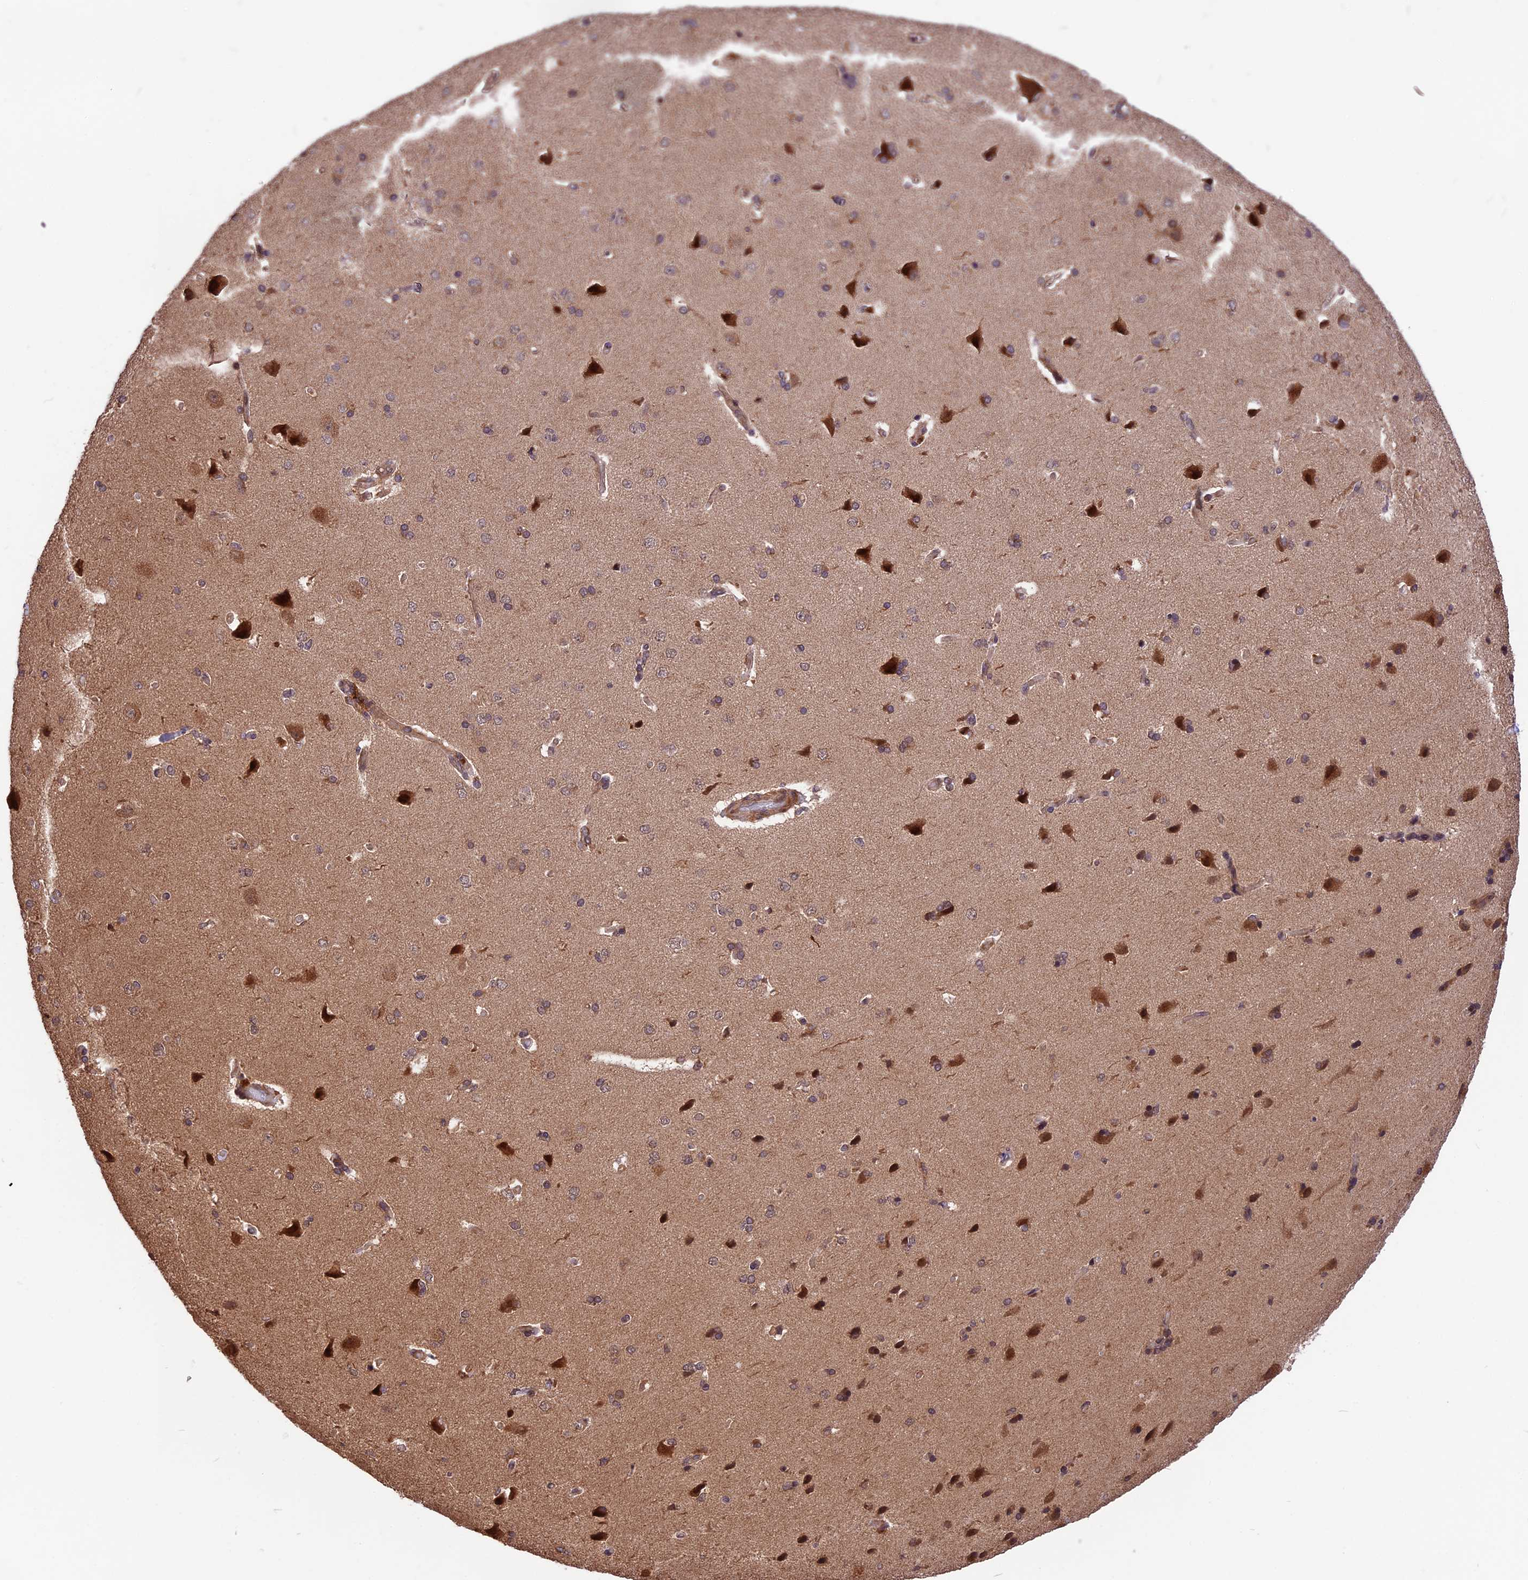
{"staining": {"intensity": "moderate", "quantity": ">75%", "location": "cytoplasmic/membranous"}, "tissue": "cerebral cortex", "cell_type": "Endothelial cells", "image_type": "normal", "snomed": [{"axis": "morphology", "description": "Normal tissue, NOS"}, {"axis": "topography", "description": "Cerebral cortex"}], "caption": "A high-resolution photomicrograph shows IHC staining of benign cerebral cortex, which demonstrates moderate cytoplasmic/membranous positivity in approximately >75% of endothelial cells. The staining was performed using DAB (3,3'-diaminobenzidine), with brown indicating positive protein expression. Nuclei are stained blue with hematoxylin.", "gene": "ESCO1", "patient": {"sex": "male", "age": 62}}